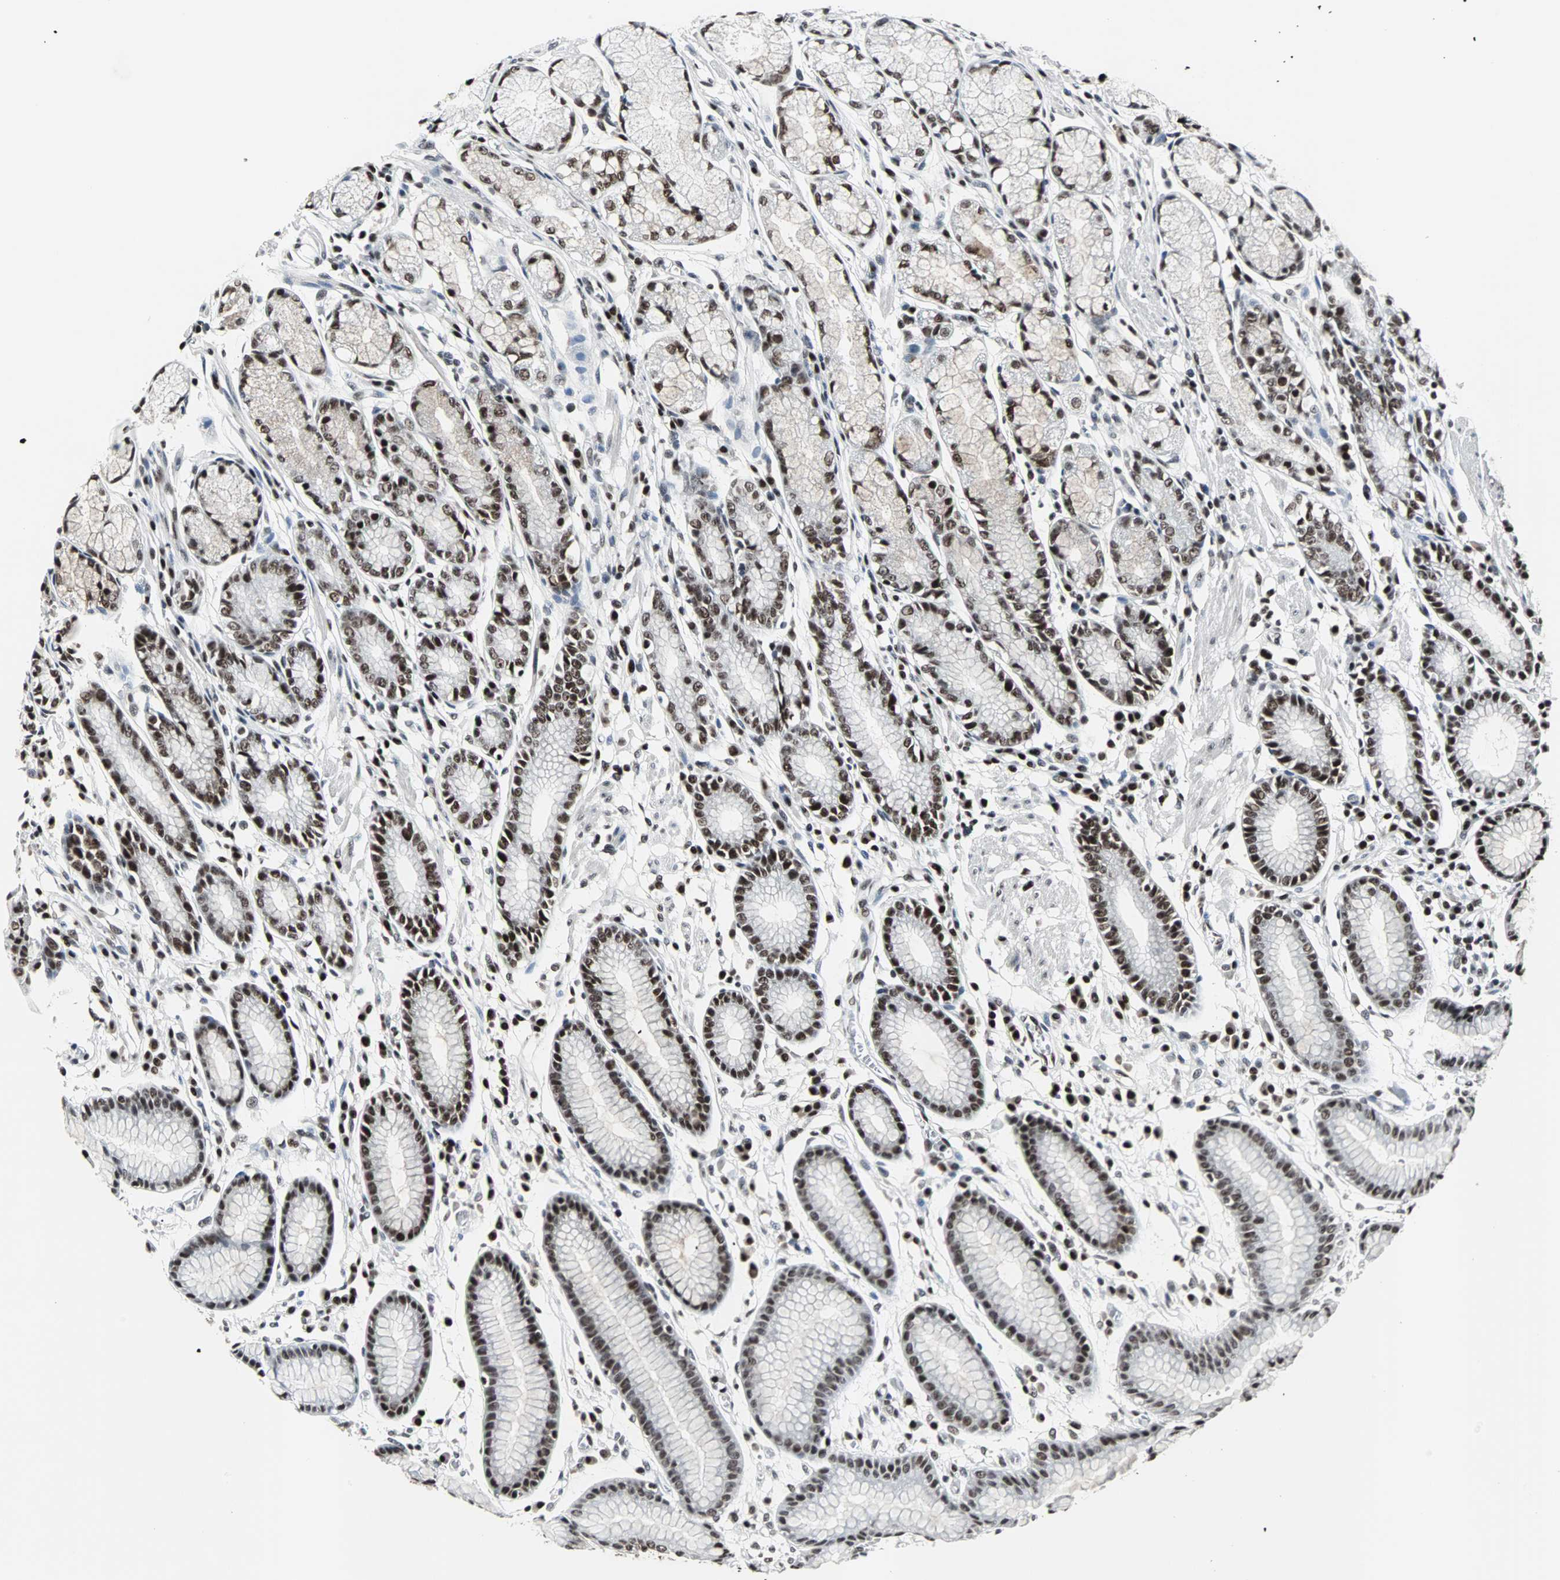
{"staining": {"intensity": "strong", "quantity": ">75%", "location": "nuclear"}, "tissue": "stomach", "cell_type": "Glandular cells", "image_type": "normal", "snomed": [{"axis": "morphology", "description": "Normal tissue, NOS"}, {"axis": "morphology", "description": "Inflammation, NOS"}, {"axis": "topography", "description": "Stomach, lower"}], "caption": "This micrograph shows immunohistochemistry staining of normal human stomach, with high strong nuclear expression in approximately >75% of glandular cells.", "gene": "PNKP", "patient": {"sex": "male", "age": 59}}